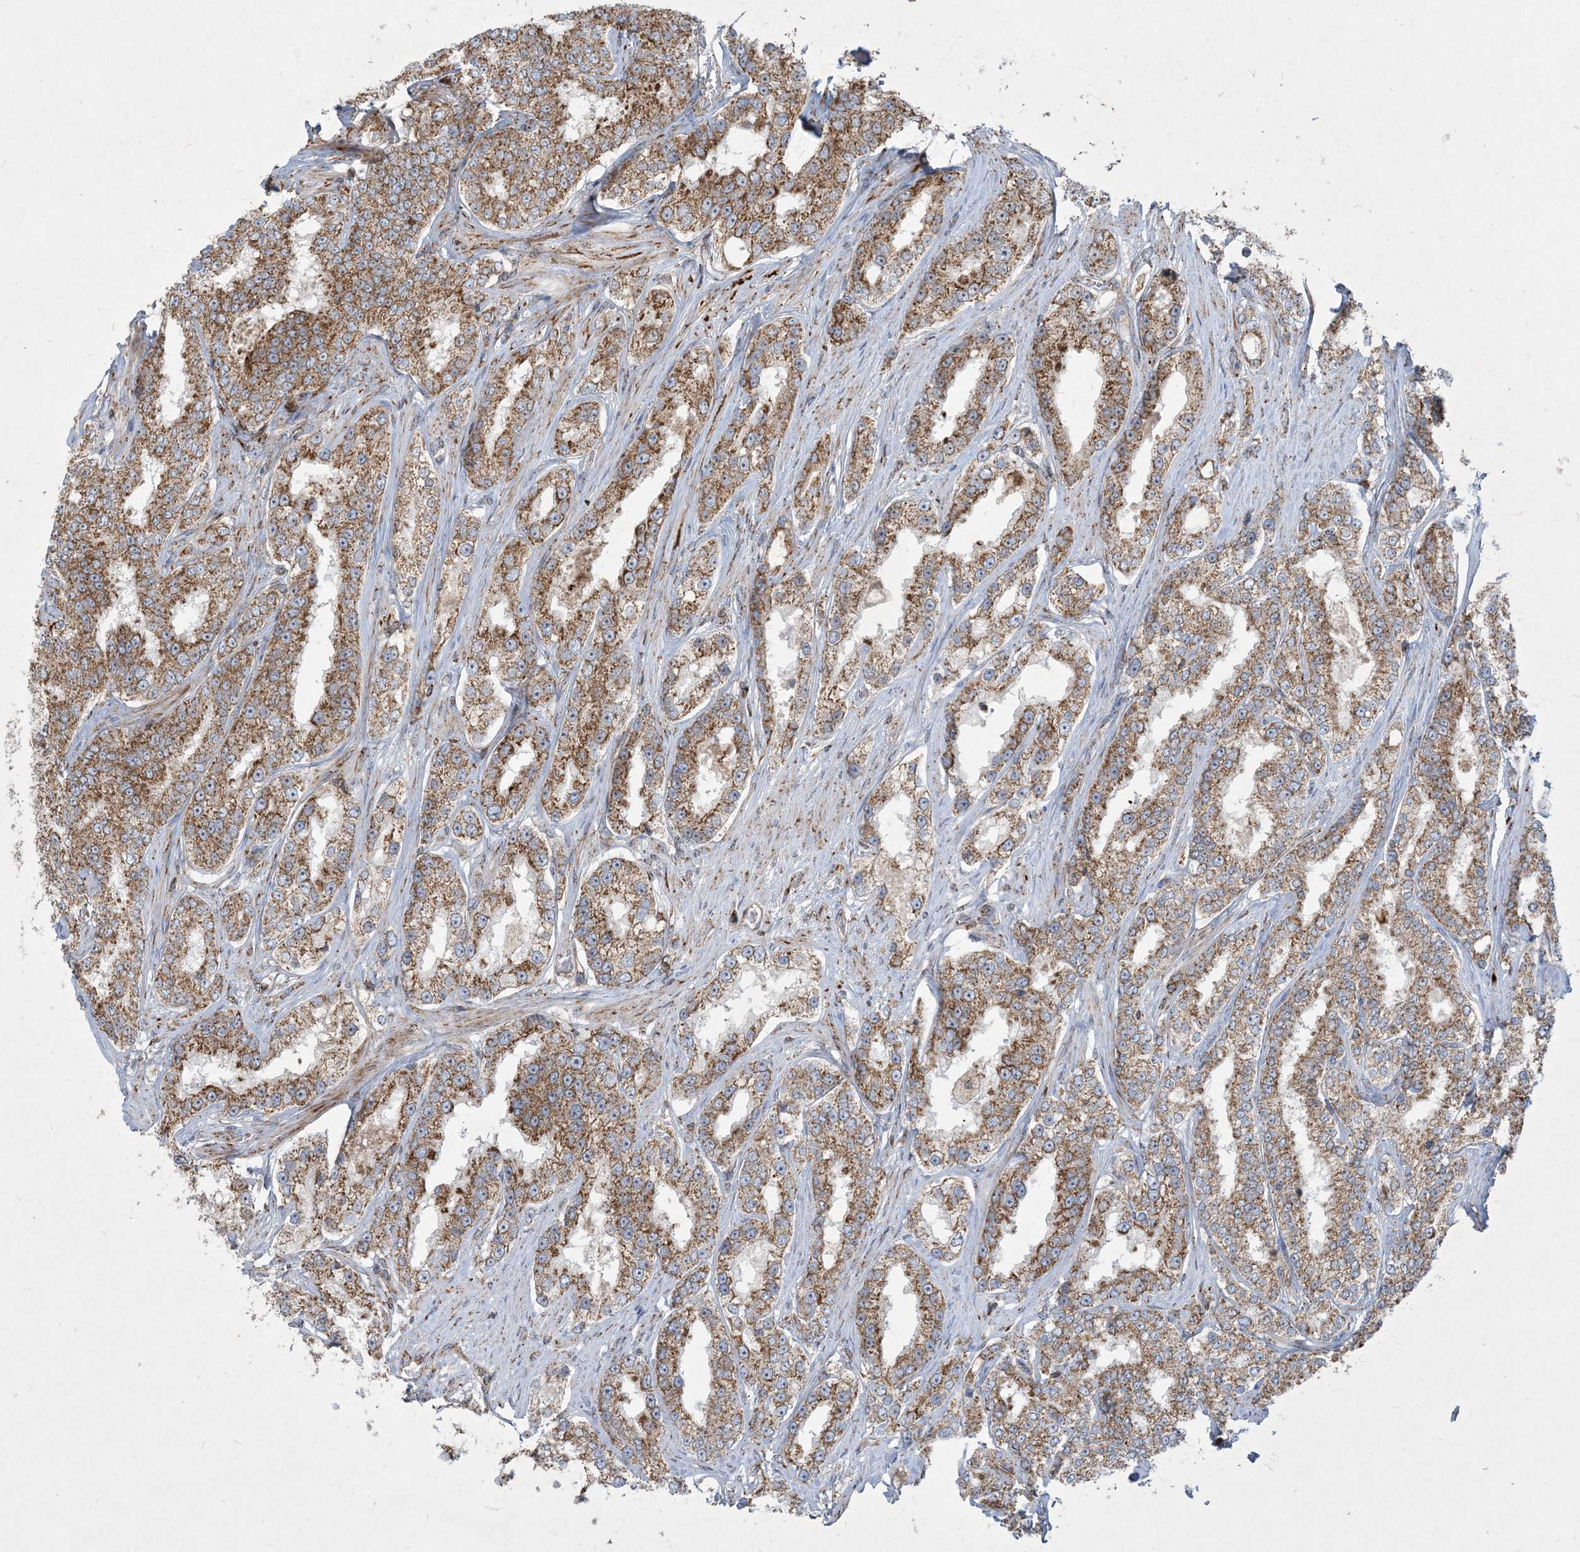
{"staining": {"intensity": "moderate", "quantity": ">75%", "location": "cytoplasmic/membranous"}, "tissue": "prostate cancer", "cell_type": "Tumor cells", "image_type": "cancer", "snomed": [{"axis": "morphology", "description": "Normal tissue, NOS"}, {"axis": "morphology", "description": "Adenocarcinoma, High grade"}, {"axis": "topography", "description": "Prostate"}], "caption": "Prostate cancer stained with immunohistochemistry exhibits moderate cytoplasmic/membranous expression in approximately >75% of tumor cells.", "gene": "BEND4", "patient": {"sex": "male", "age": 83}}